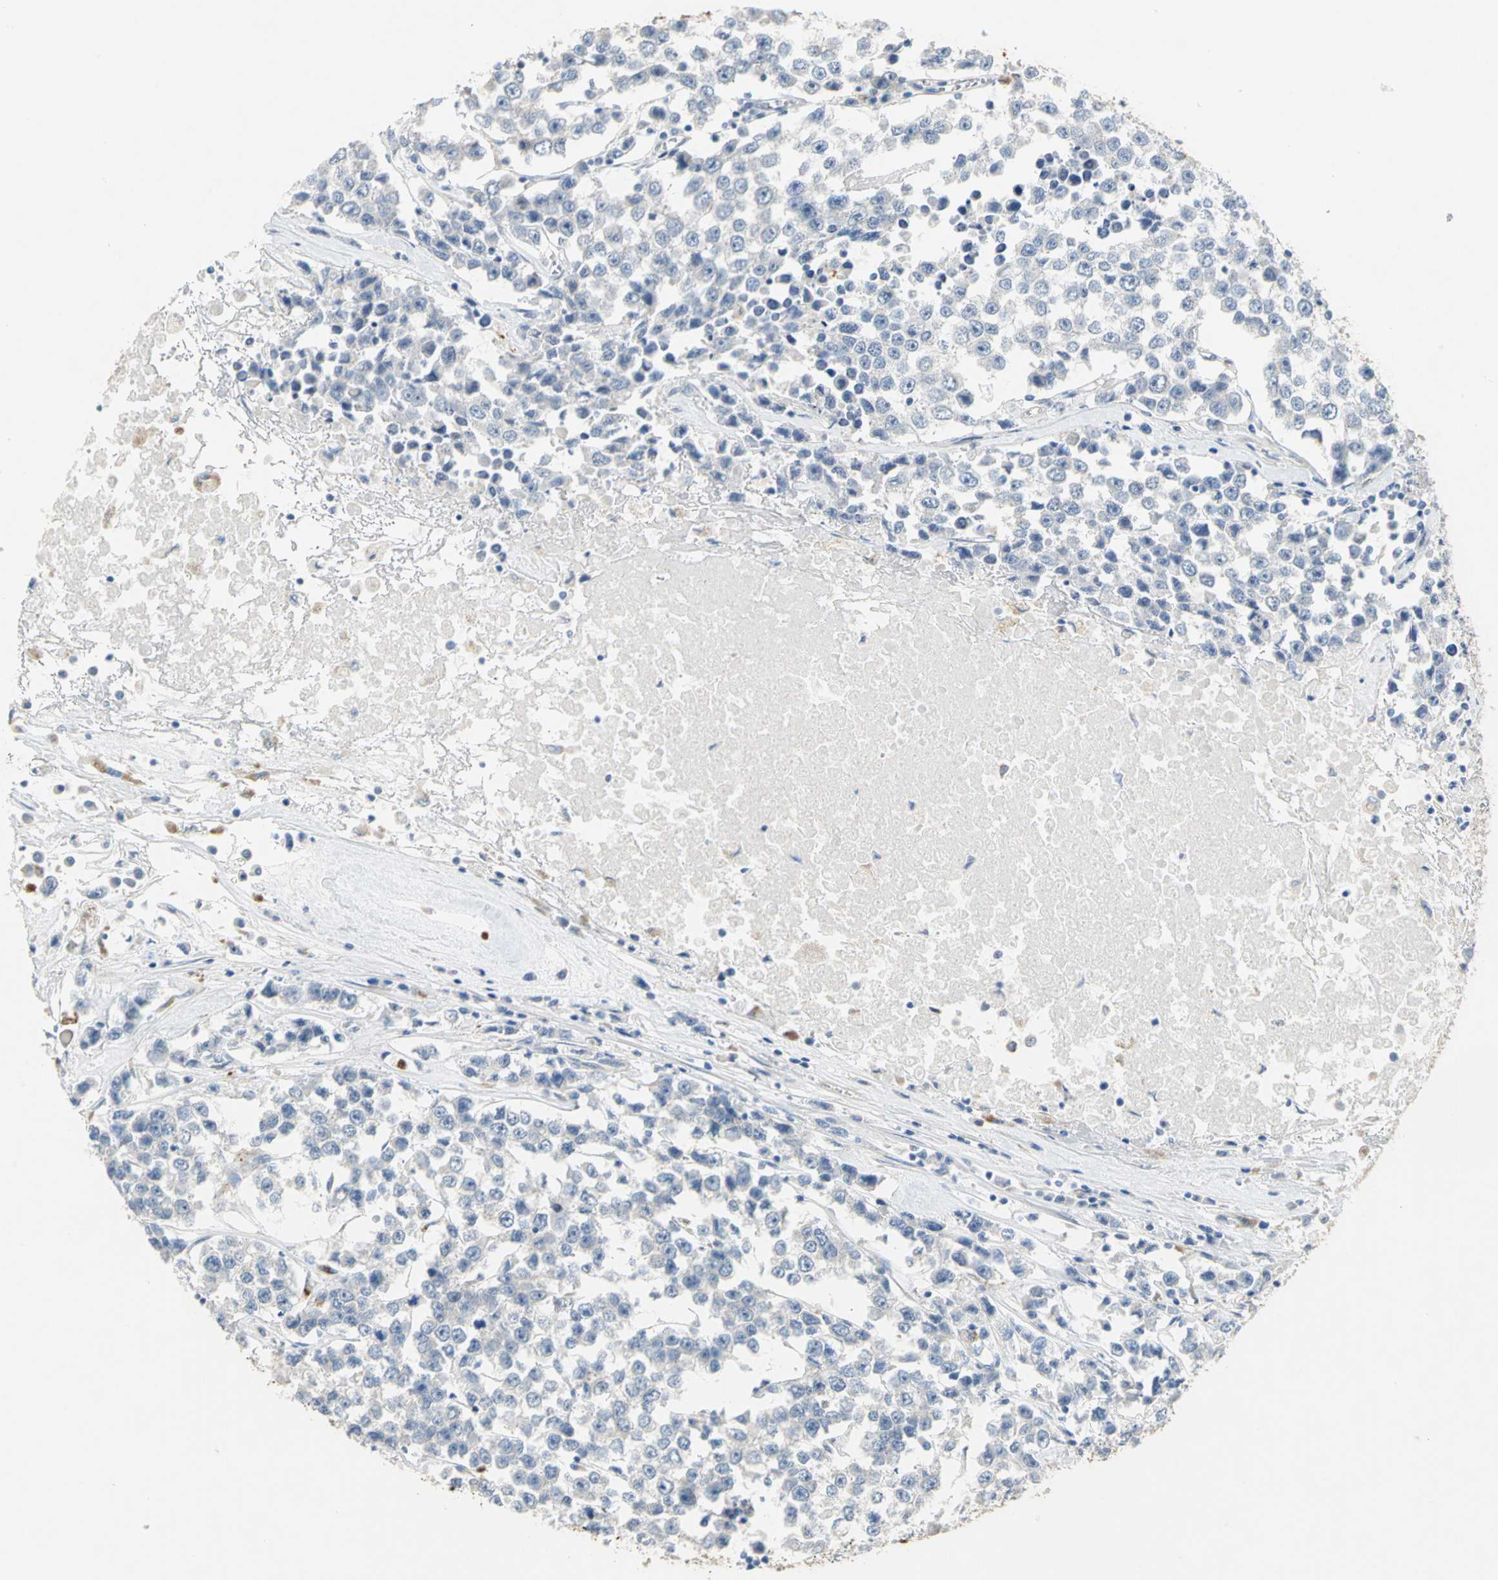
{"staining": {"intensity": "negative", "quantity": "none", "location": "none"}, "tissue": "testis cancer", "cell_type": "Tumor cells", "image_type": "cancer", "snomed": [{"axis": "morphology", "description": "Seminoma, NOS"}, {"axis": "morphology", "description": "Carcinoma, Embryonal, NOS"}, {"axis": "topography", "description": "Testis"}], "caption": "Immunohistochemistry histopathology image of testis embryonal carcinoma stained for a protein (brown), which demonstrates no positivity in tumor cells. (Stains: DAB immunohistochemistry (IHC) with hematoxylin counter stain, Microscopy: brightfield microscopy at high magnification).", "gene": "IL17RB", "patient": {"sex": "male", "age": 52}}